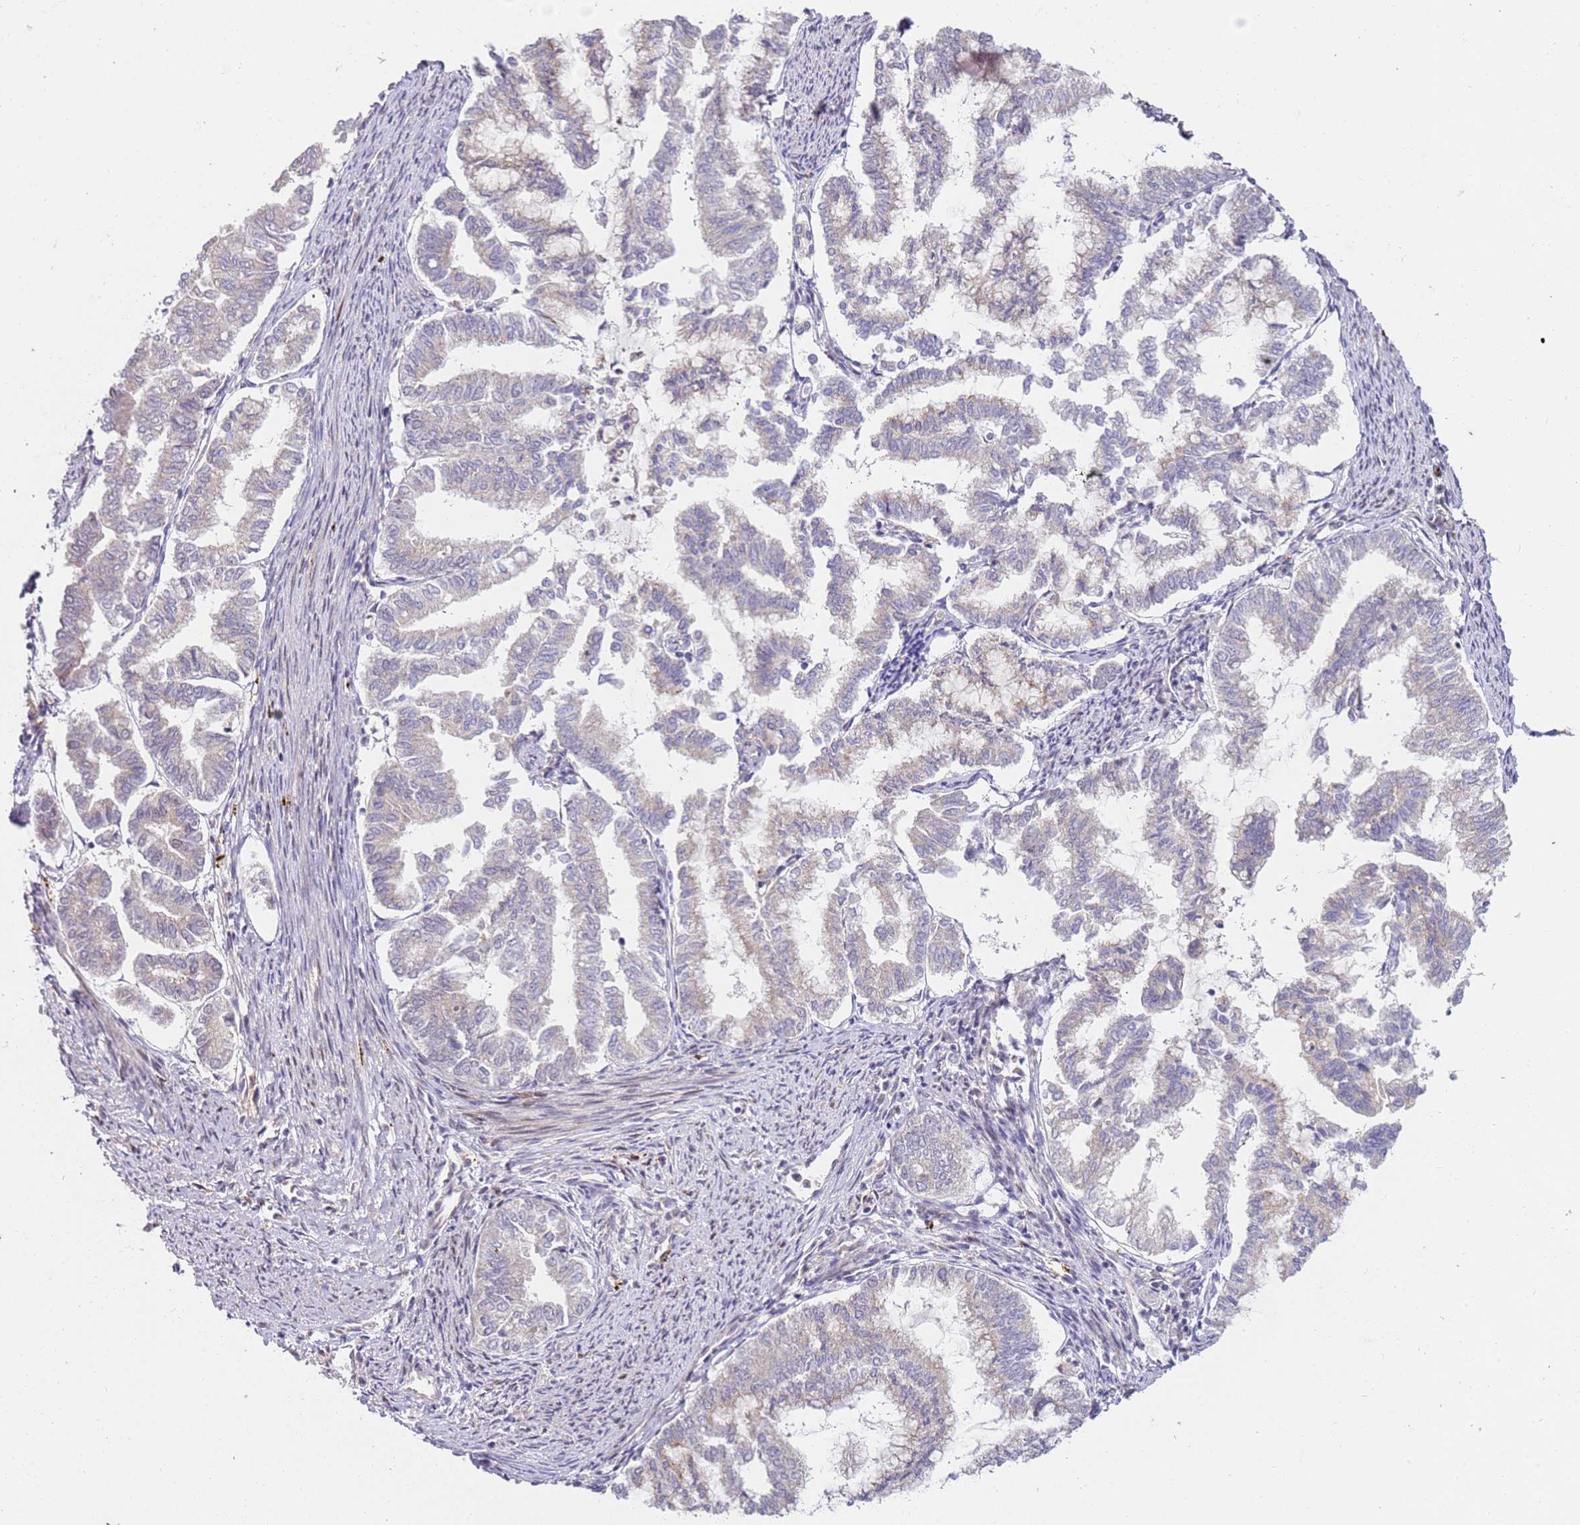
{"staining": {"intensity": "negative", "quantity": "none", "location": "none"}, "tissue": "endometrial cancer", "cell_type": "Tumor cells", "image_type": "cancer", "snomed": [{"axis": "morphology", "description": "Adenocarcinoma, NOS"}, {"axis": "topography", "description": "Endometrium"}], "caption": "Immunohistochemical staining of adenocarcinoma (endometrial) shows no significant positivity in tumor cells. (DAB (3,3'-diaminobenzidine) immunohistochemistry (IHC) visualized using brightfield microscopy, high magnification).", "gene": "LGALSL", "patient": {"sex": "female", "age": 79}}